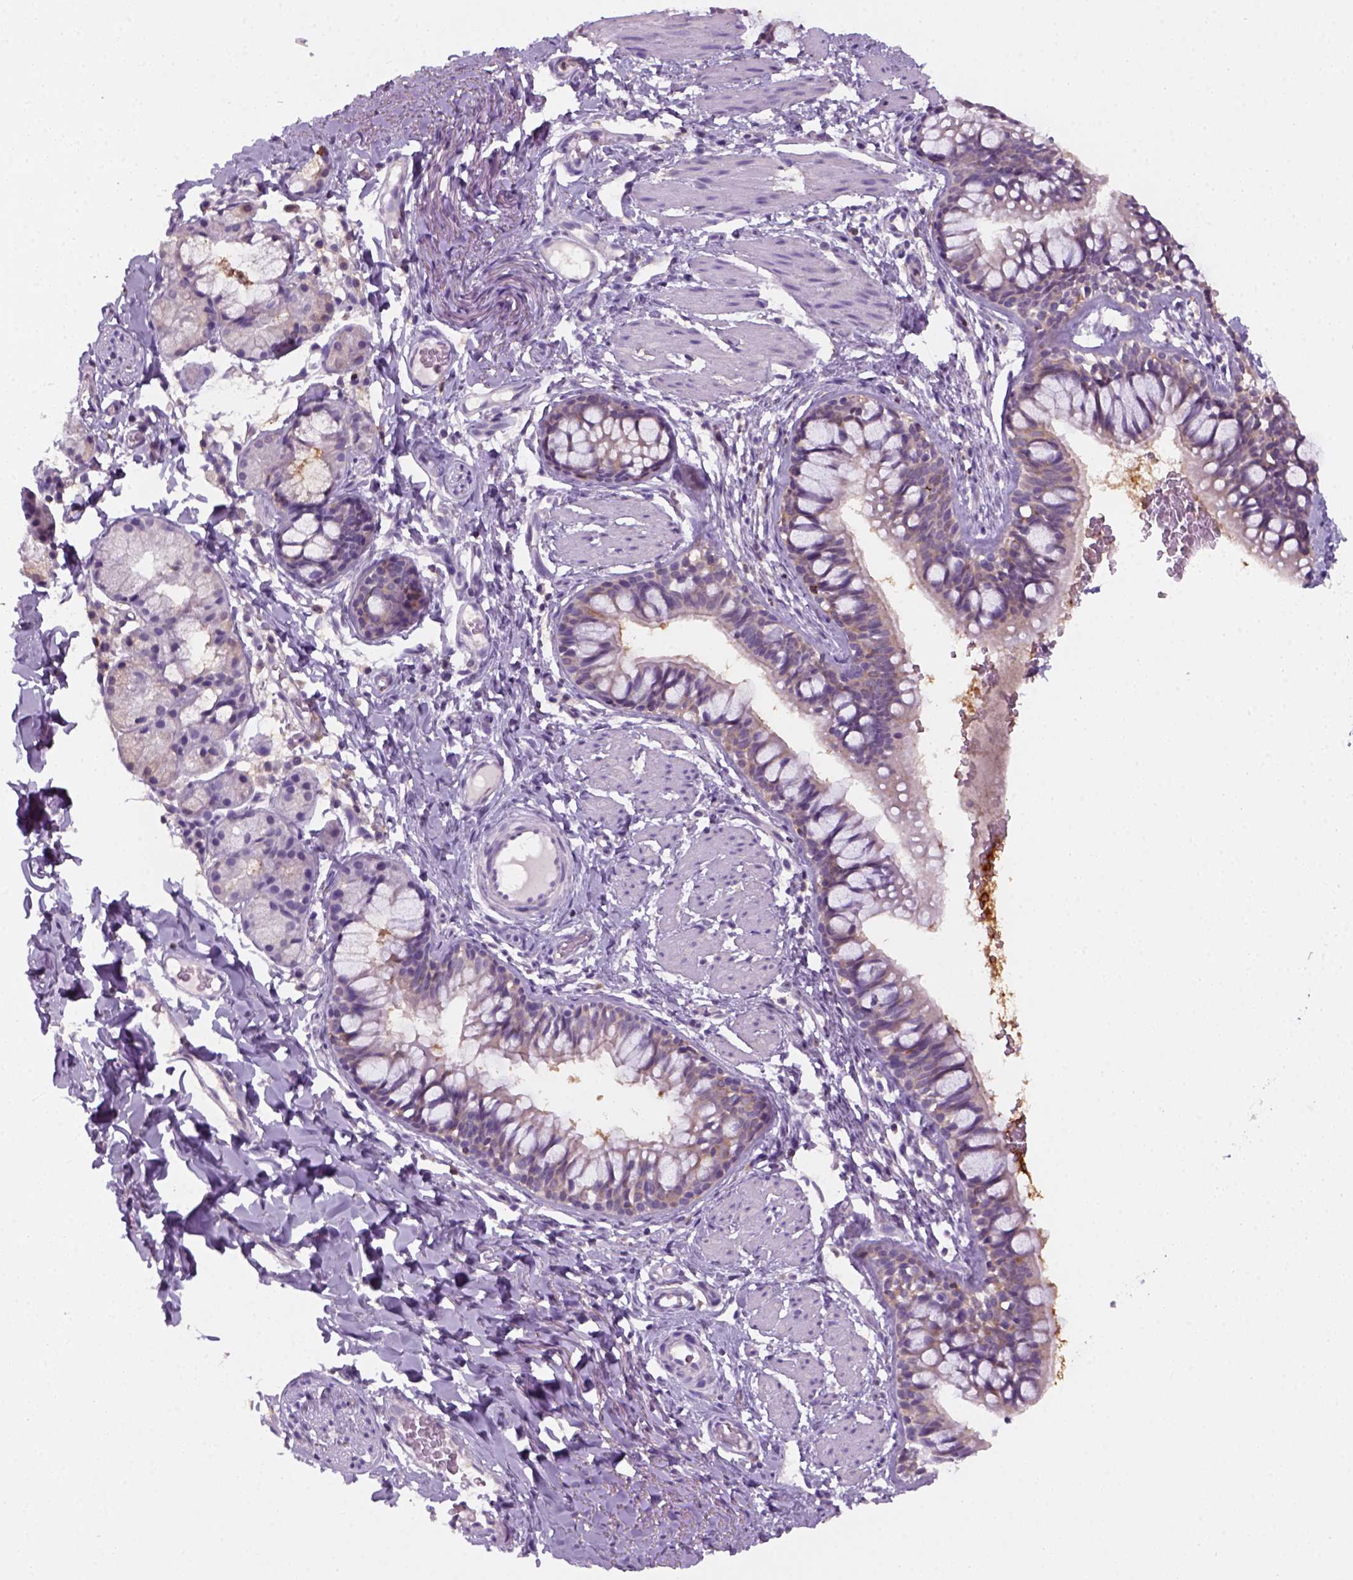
{"staining": {"intensity": "moderate", "quantity": "<25%", "location": "cytoplasmic/membranous"}, "tissue": "bronchus", "cell_type": "Respiratory epithelial cells", "image_type": "normal", "snomed": [{"axis": "morphology", "description": "Normal tissue, NOS"}, {"axis": "topography", "description": "Bronchus"}], "caption": "Moderate cytoplasmic/membranous positivity is identified in about <25% of respiratory epithelial cells in normal bronchus. (DAB IHC, brown staining for protein, blue staining for nuclei).", "gene": "GOT1", "patient": {"sex": "male", "age": 1}}